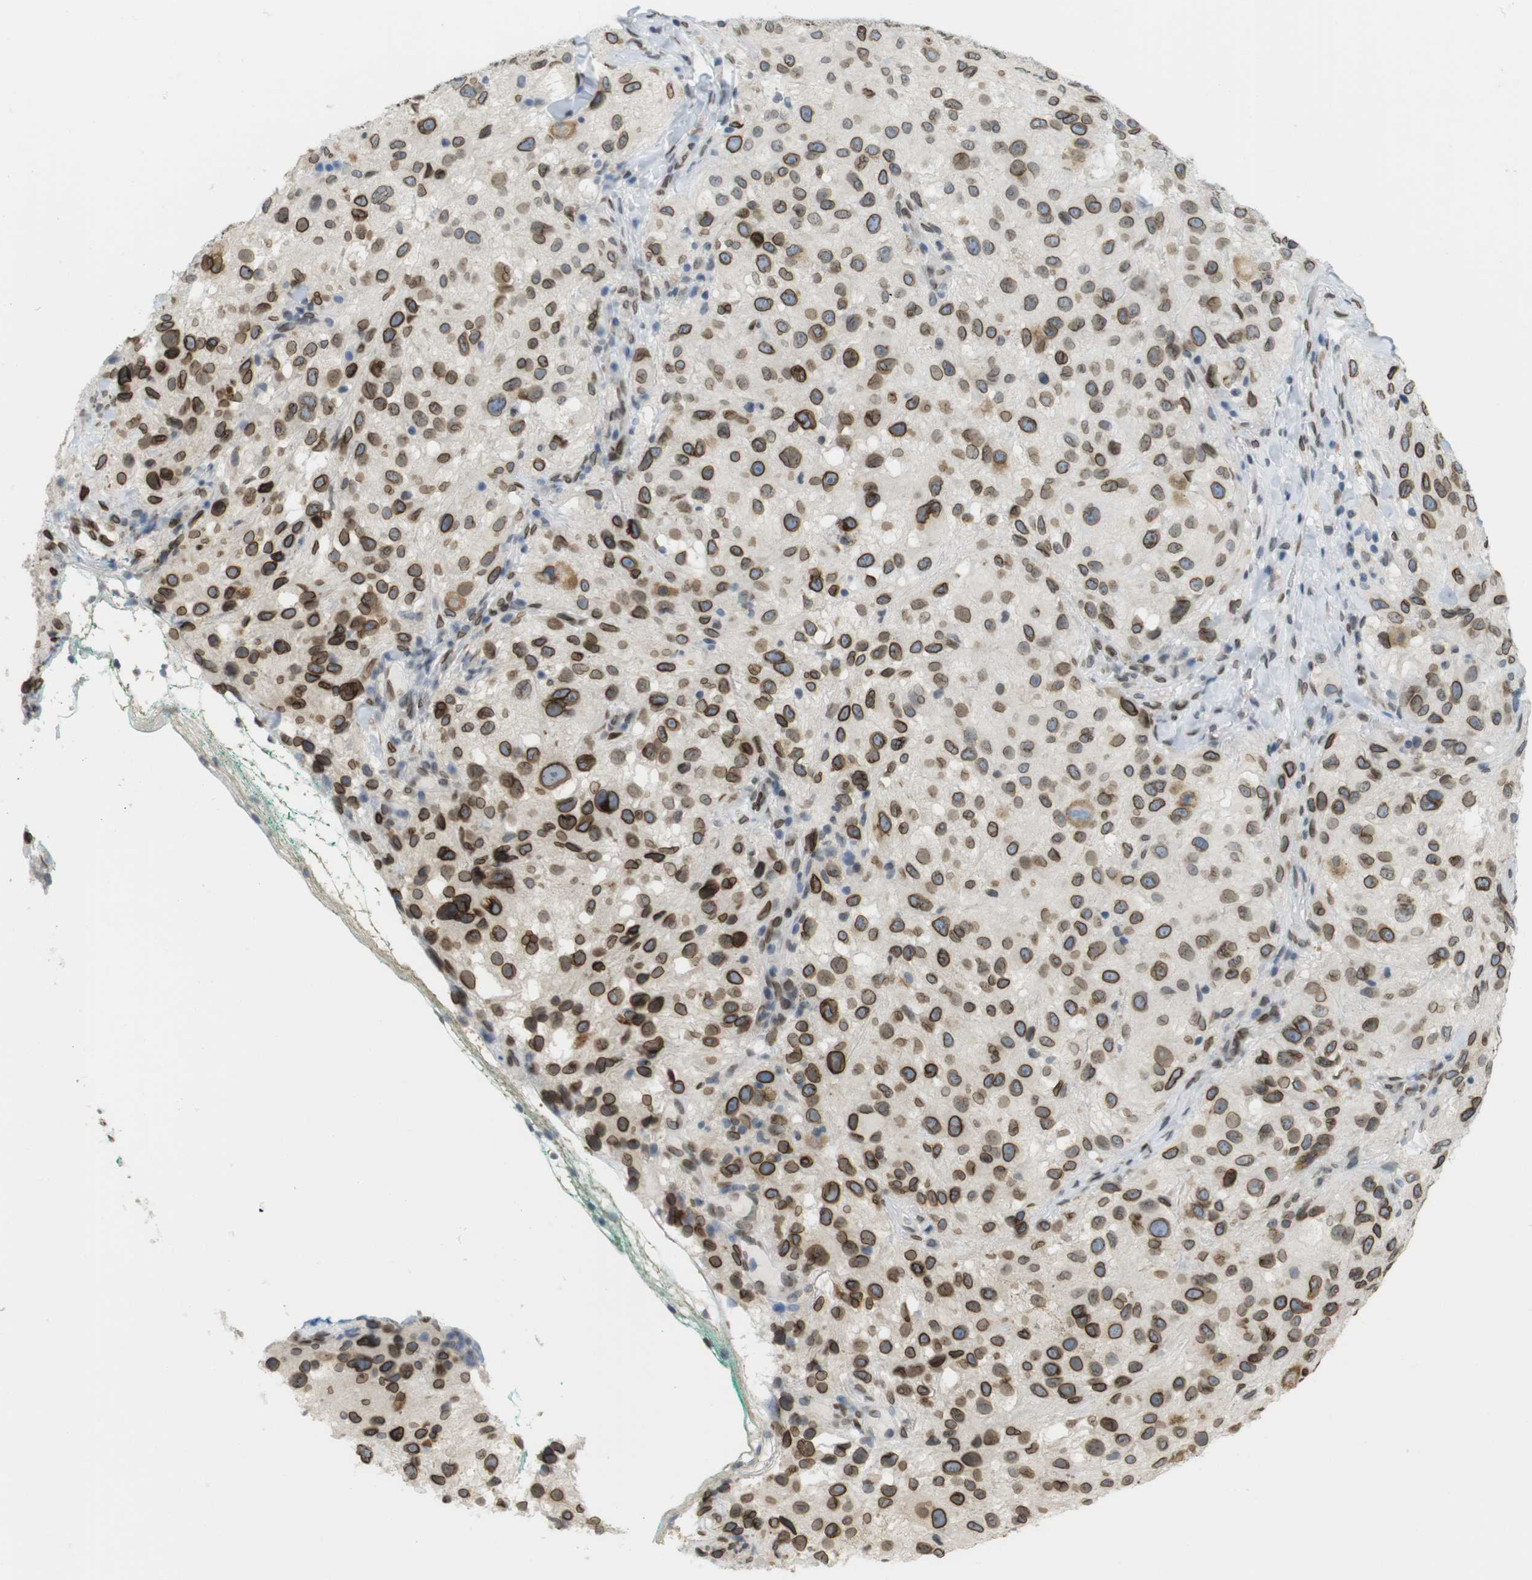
{"staining": {"intensity": "strong", "quantity": ">75%", "location": "cytoplasmic/membranous,nuclear"}, "tissue": "melanoma", "cell_type": "Tumor cells", "image_type": "cancer", "snomed": [{"axis": "morphology", "description": "Necrosis, NOS"}, {"axis": "morphology", "description": "Malignant melanoma, NOS"}, {"axis": "topography", "description": "Skin"}], "caption": "Melanoma tissue shows strong cytoplasmic/membranous and nuclear staining in approximately >75% of tumor cells, visualized by immunohistochemistry.", "gene": "ARL6IP6", "patient": {"sex": "female", "age": 87}}